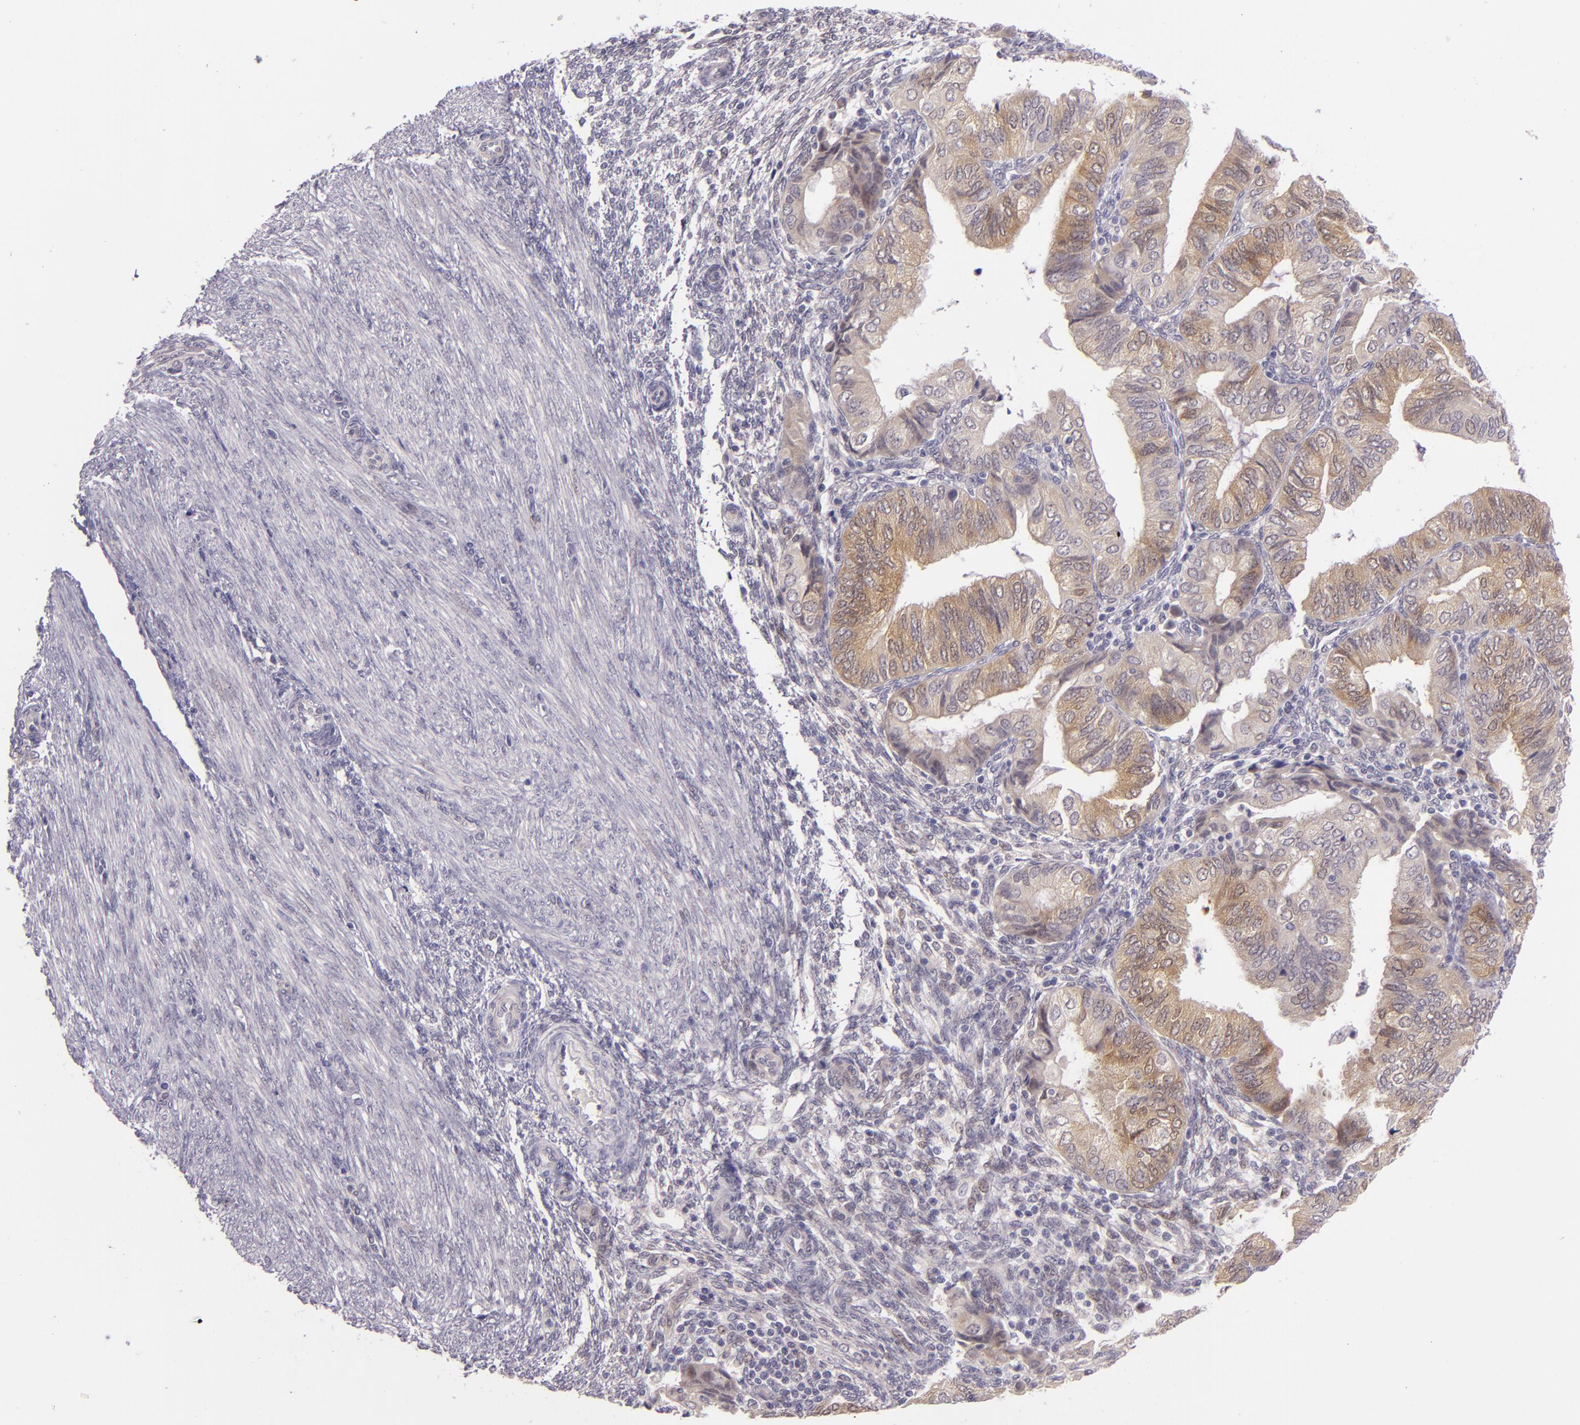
{"staining": {"intensity": "weak", "quantity": "25%-75%", "location": "cytoplasmic/membranous"}, "tissue": "endometrial cancer", "cell_type": "Tumor cells", "image_type": "cancer", "snomed": [{"axis": "morphology", "description": "Adenocarcinoma, NOS"}, {"axis": "topography", "description": "Endometrium"}], "caption": "Tumor cells show low levels of weak cytoplasmic/membranous staining in about 25%-75% of cells in endometrial cancer.", "gene": "CSE1L", "patient": {"sex": "female", "age": 51}}